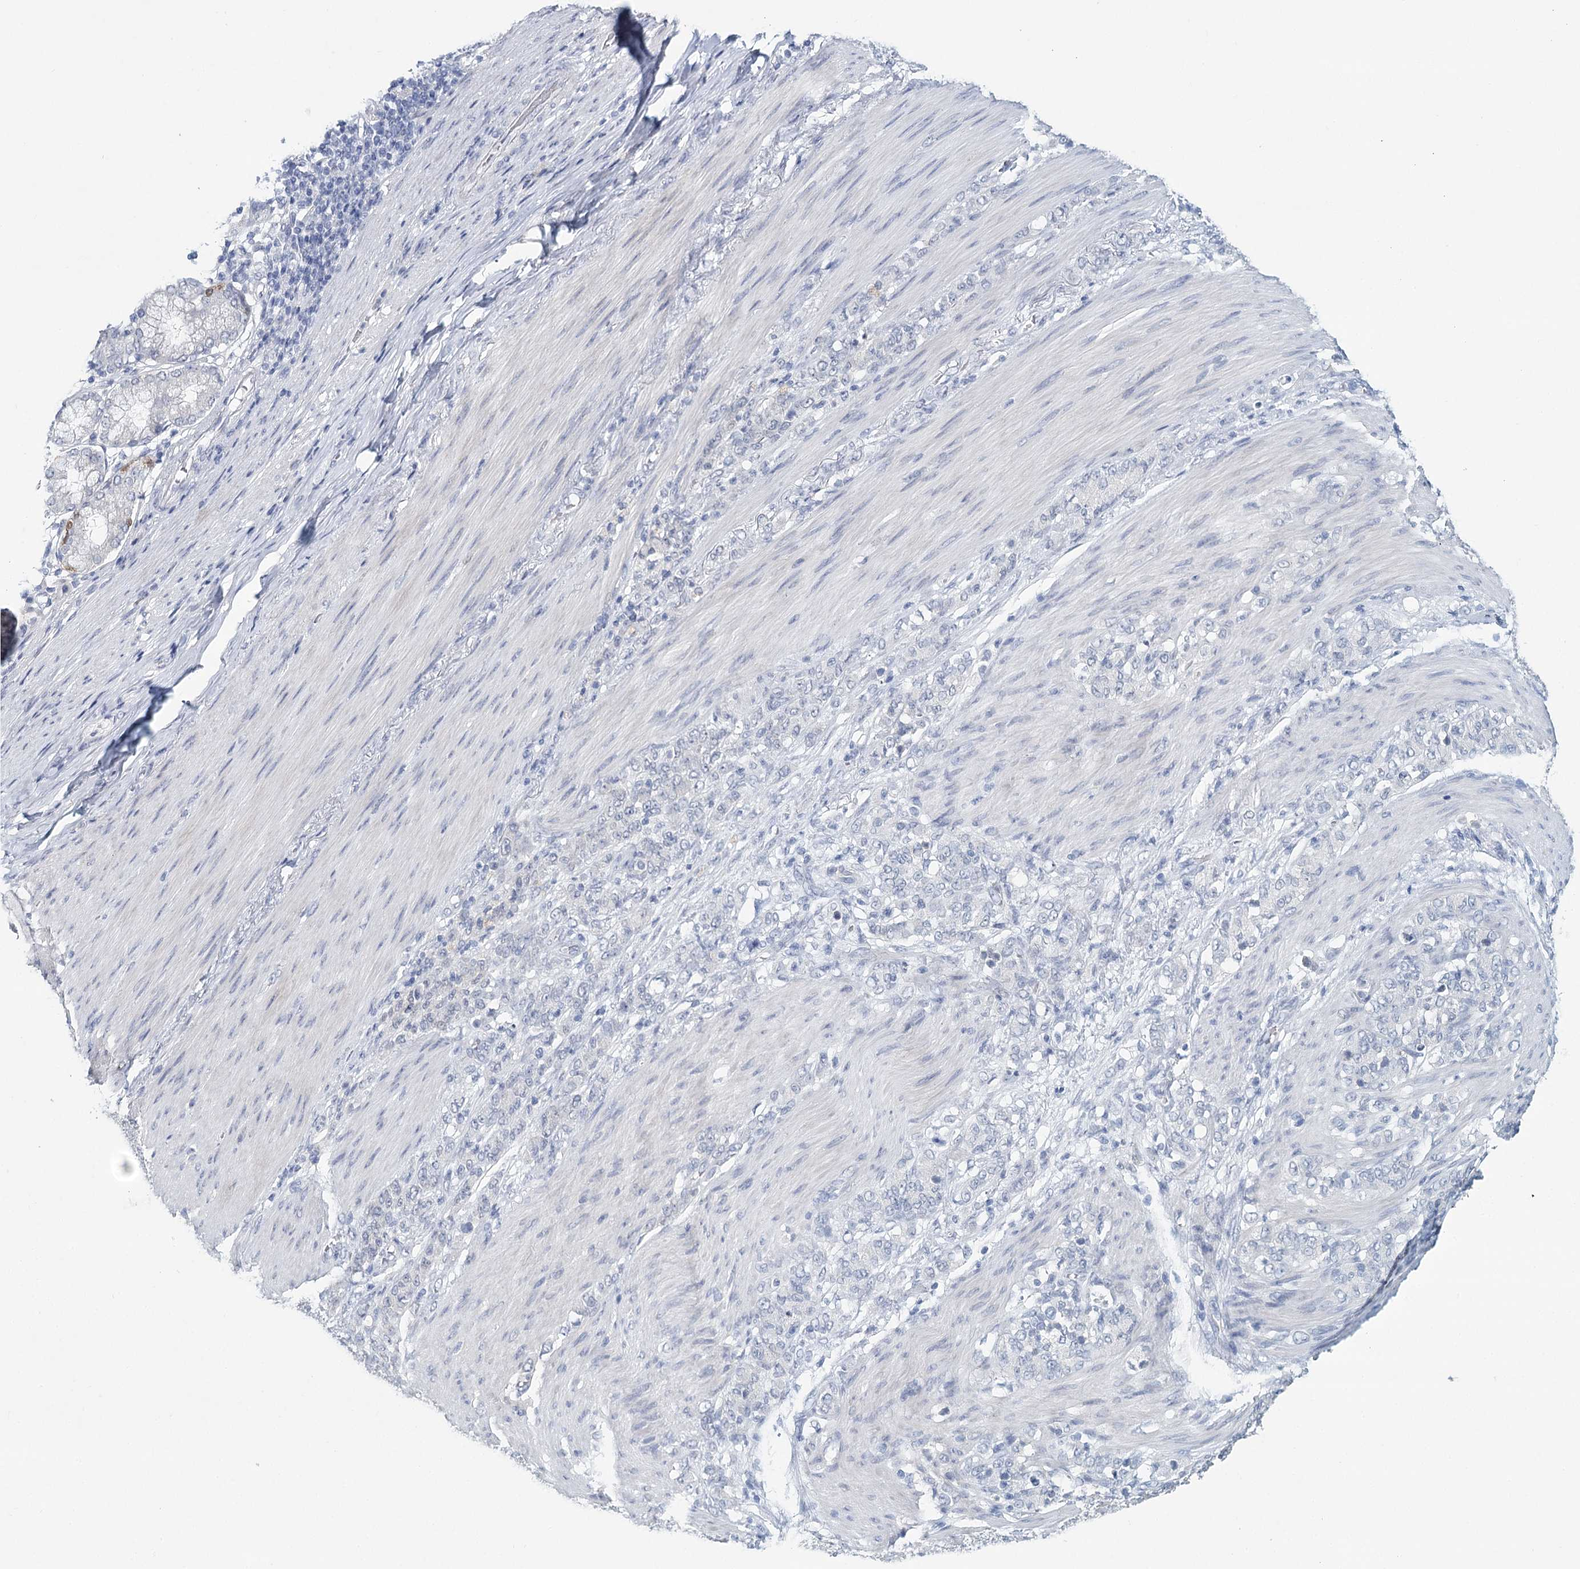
{"staining": {"intensity": "negative", "quantity": "none", "location": "none"}, "tissue": "stomach cancer", "cell_type": "Tumor cells", "image_type": "cancer", "snomed": [{"axis": "morphology", "description": "Adenocarcinoma, NOS"}, {"axis": "topography", "description": "Stomach"}], "caption": "Immunohistochemistry photomicrograph of stomach cancer stained for a protein (brown), which exhibits no positivity in tumor cells.", "gene": "HSPA4L", "patient": {"sex": "female", "age": 79}}